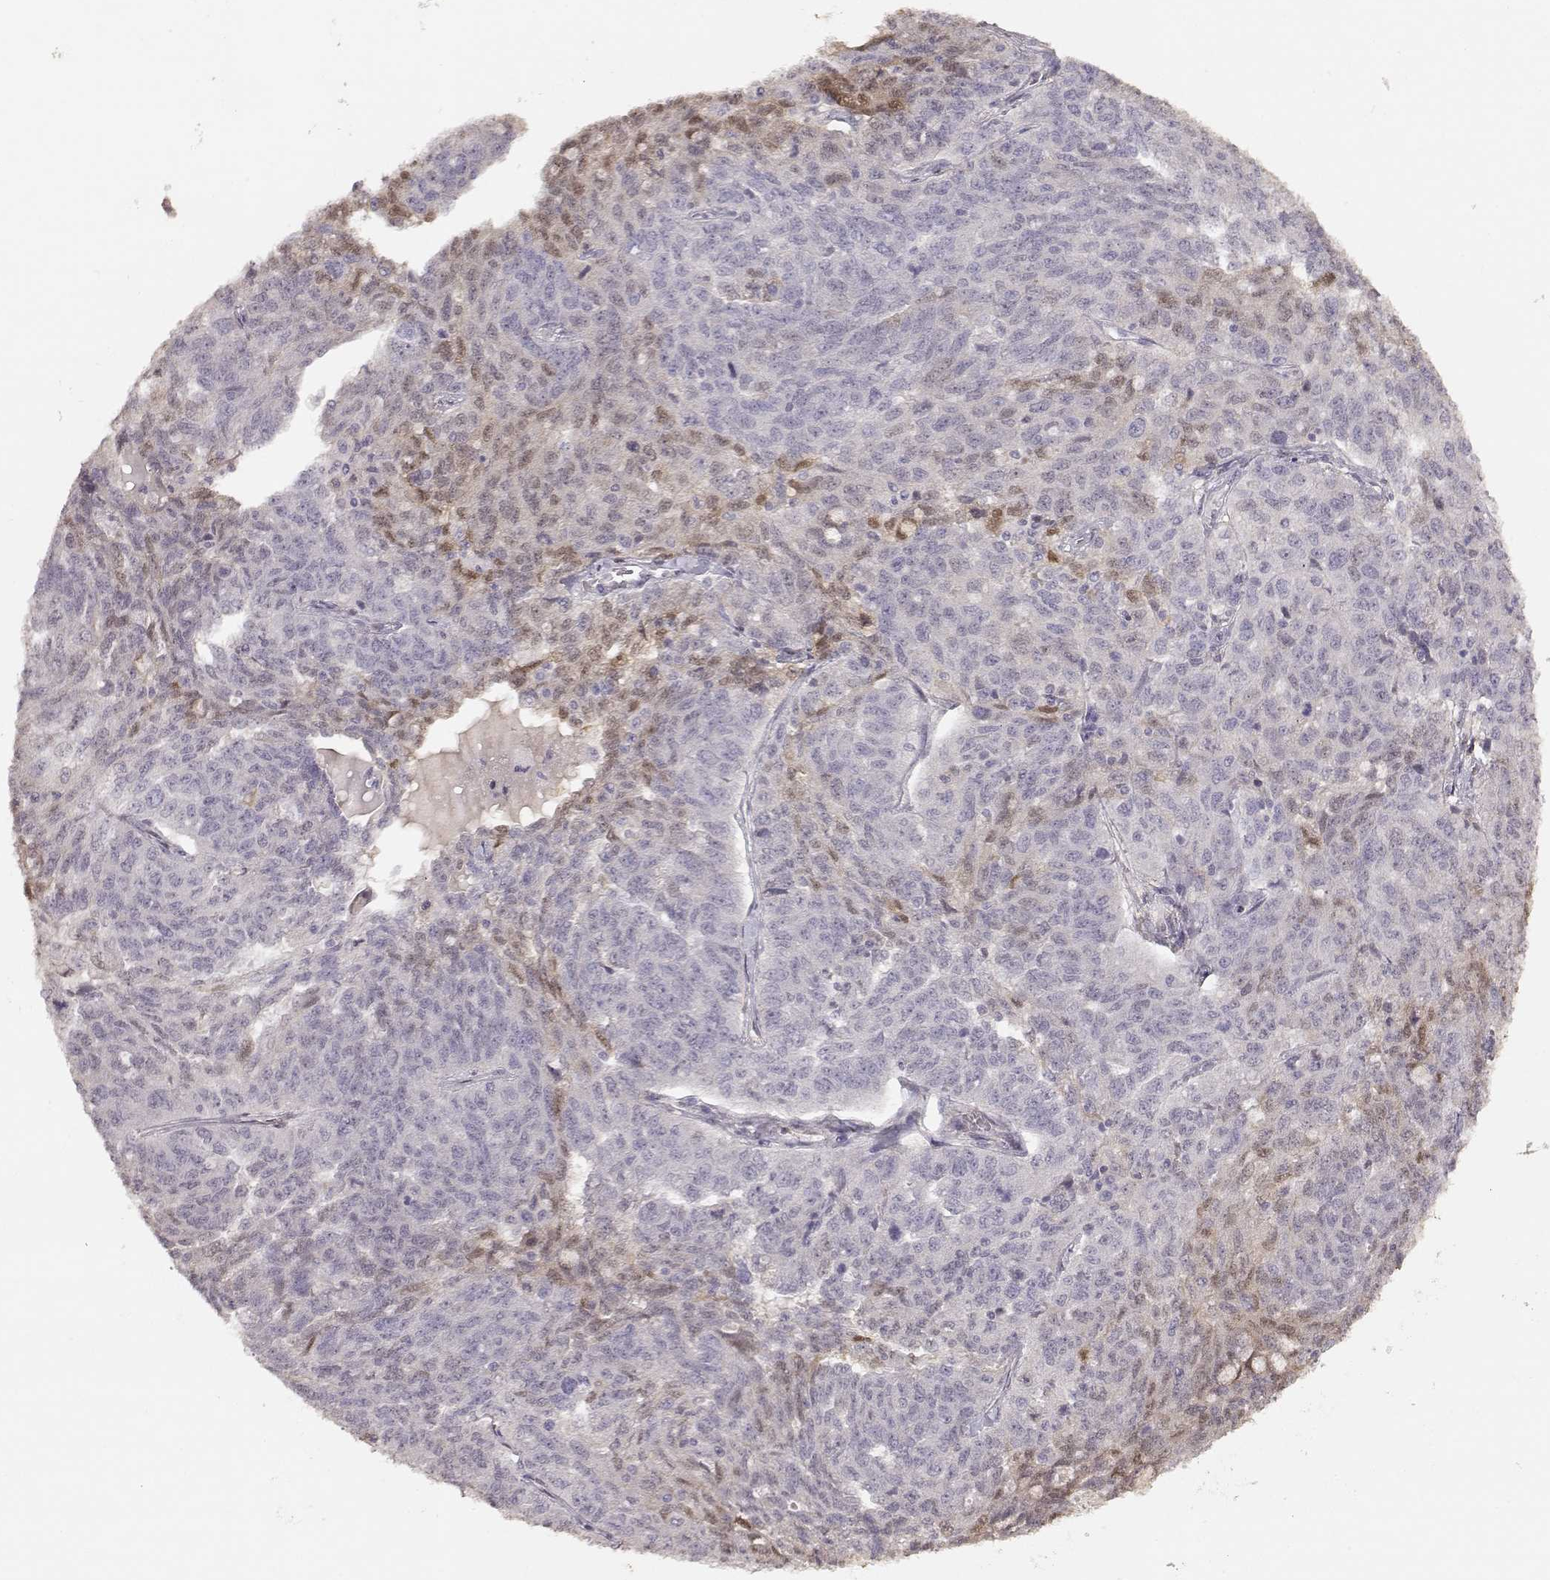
{"staining": {"intensity": "negative", "quantity": "none", "location": "none"}, "tissue": "ovarian cancer", "cell_type": "Tumor cells", "image_type": "cancer", "snomed": [{"axis": "morphology", "description": "Cystadenocarcinoma, serous, NOS"}, {"axis": "topography", "description": "Ovary"}], "caption": "An immunohistochemistry photomicrograph of serous cystadenocarcinoma (ovarian) is shown. There is no staining in tumor cells of serous cystadenocarcinoma (ovarian).", "gene": "S100B", "patient": {"sex": "female", "age": 71}}